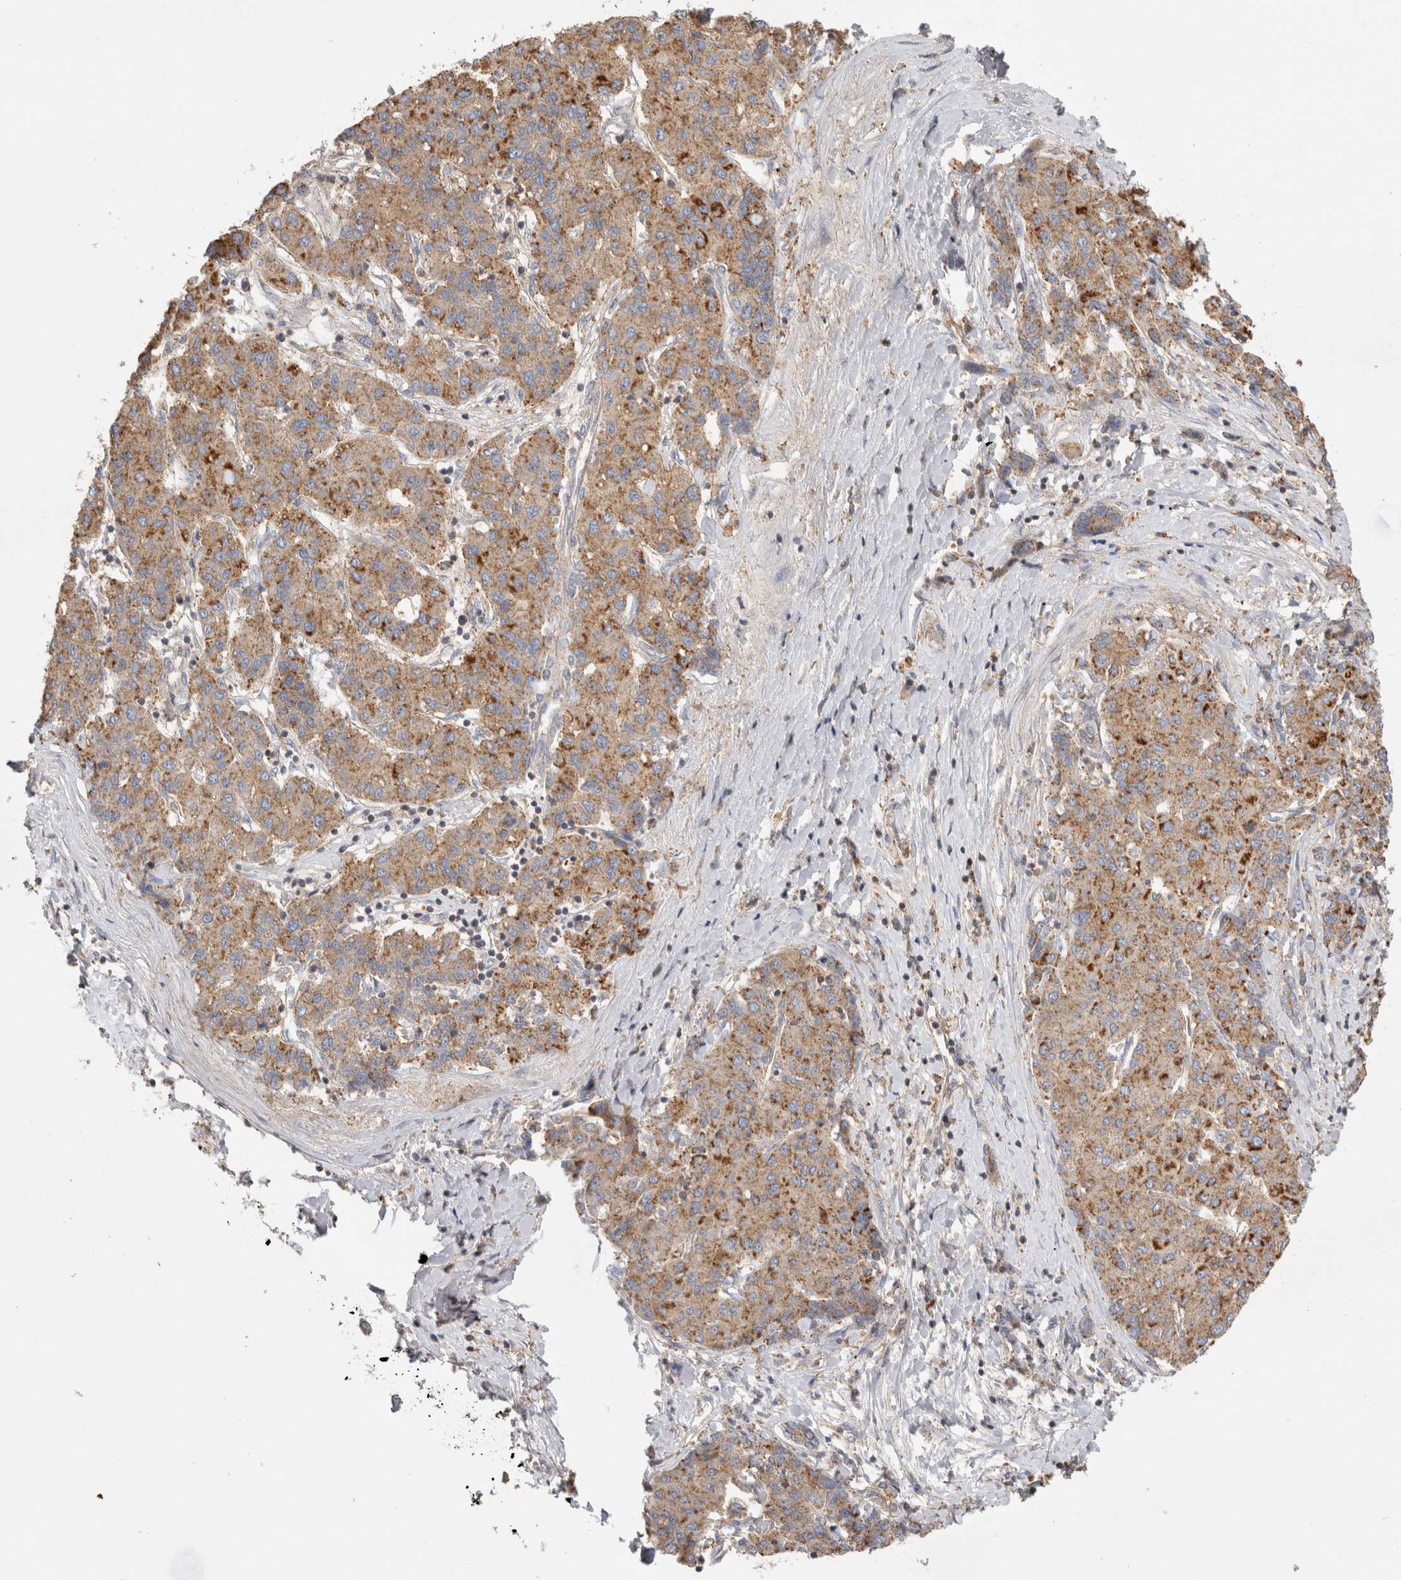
{"staining": {"intensity": "moderate", "quantity": ">75%", "location": "cytoplasmic/membranous"}, "tissue": "liver cancer", "cell_type": "Tumor cells", "image_type": "cancer", "snomed": [{"axis": "morphology", "description": "Carcinoma, Hepatocellular, NOS"}, {"axis": "topography", "description": "Liver"}], "caption": "Liver cancer (hepatocellular carcinoma) tissue displays moderate cytoplasmic/membranous positivity in approximately >75% of tumor cells", "gene": "CHMP6", "patient": {"sex": "male", "age": 65}}